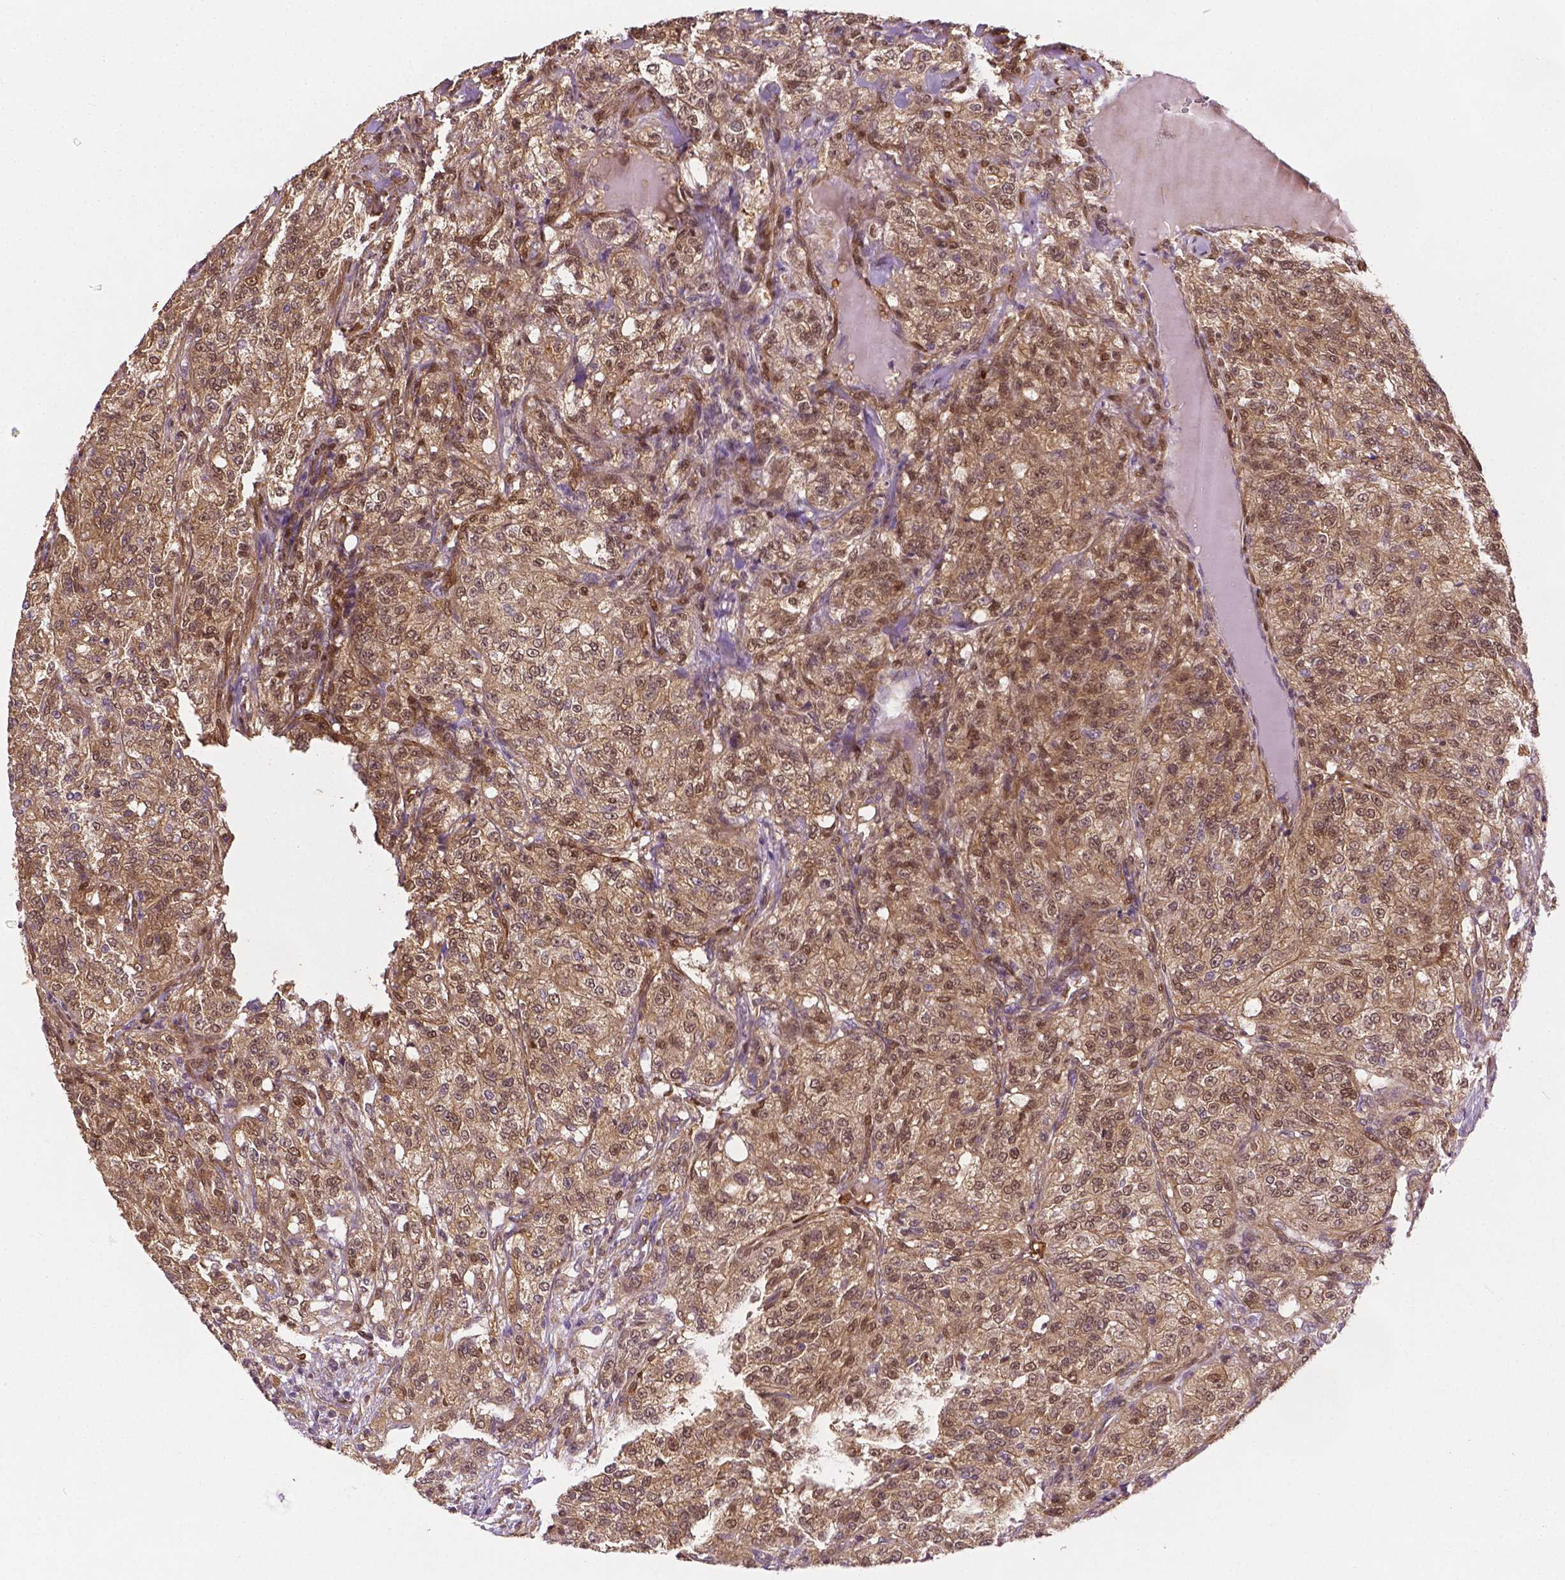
{"staining": {"intensity": "weak", "quantity": ">75%", "location": "cytoplasmic/membranous,nuclear"}, "tissue": "renal cancer", "cell_type": "Tumor cells", "image_type": "cancer", "snomed": [{"axis": "morphology", "description": "Adenocarcinoma, NOS"}, {"axis": "topography", "description": "Kidney"}], "caption": "Tumor cells exhibit low levels of weak cytoplasmic/membranous and nuclear expression in about >75% of cells in adenocarcinoma (renal).", "gene": "YAP1", "patient": {"sex": "female", "age": 63}}